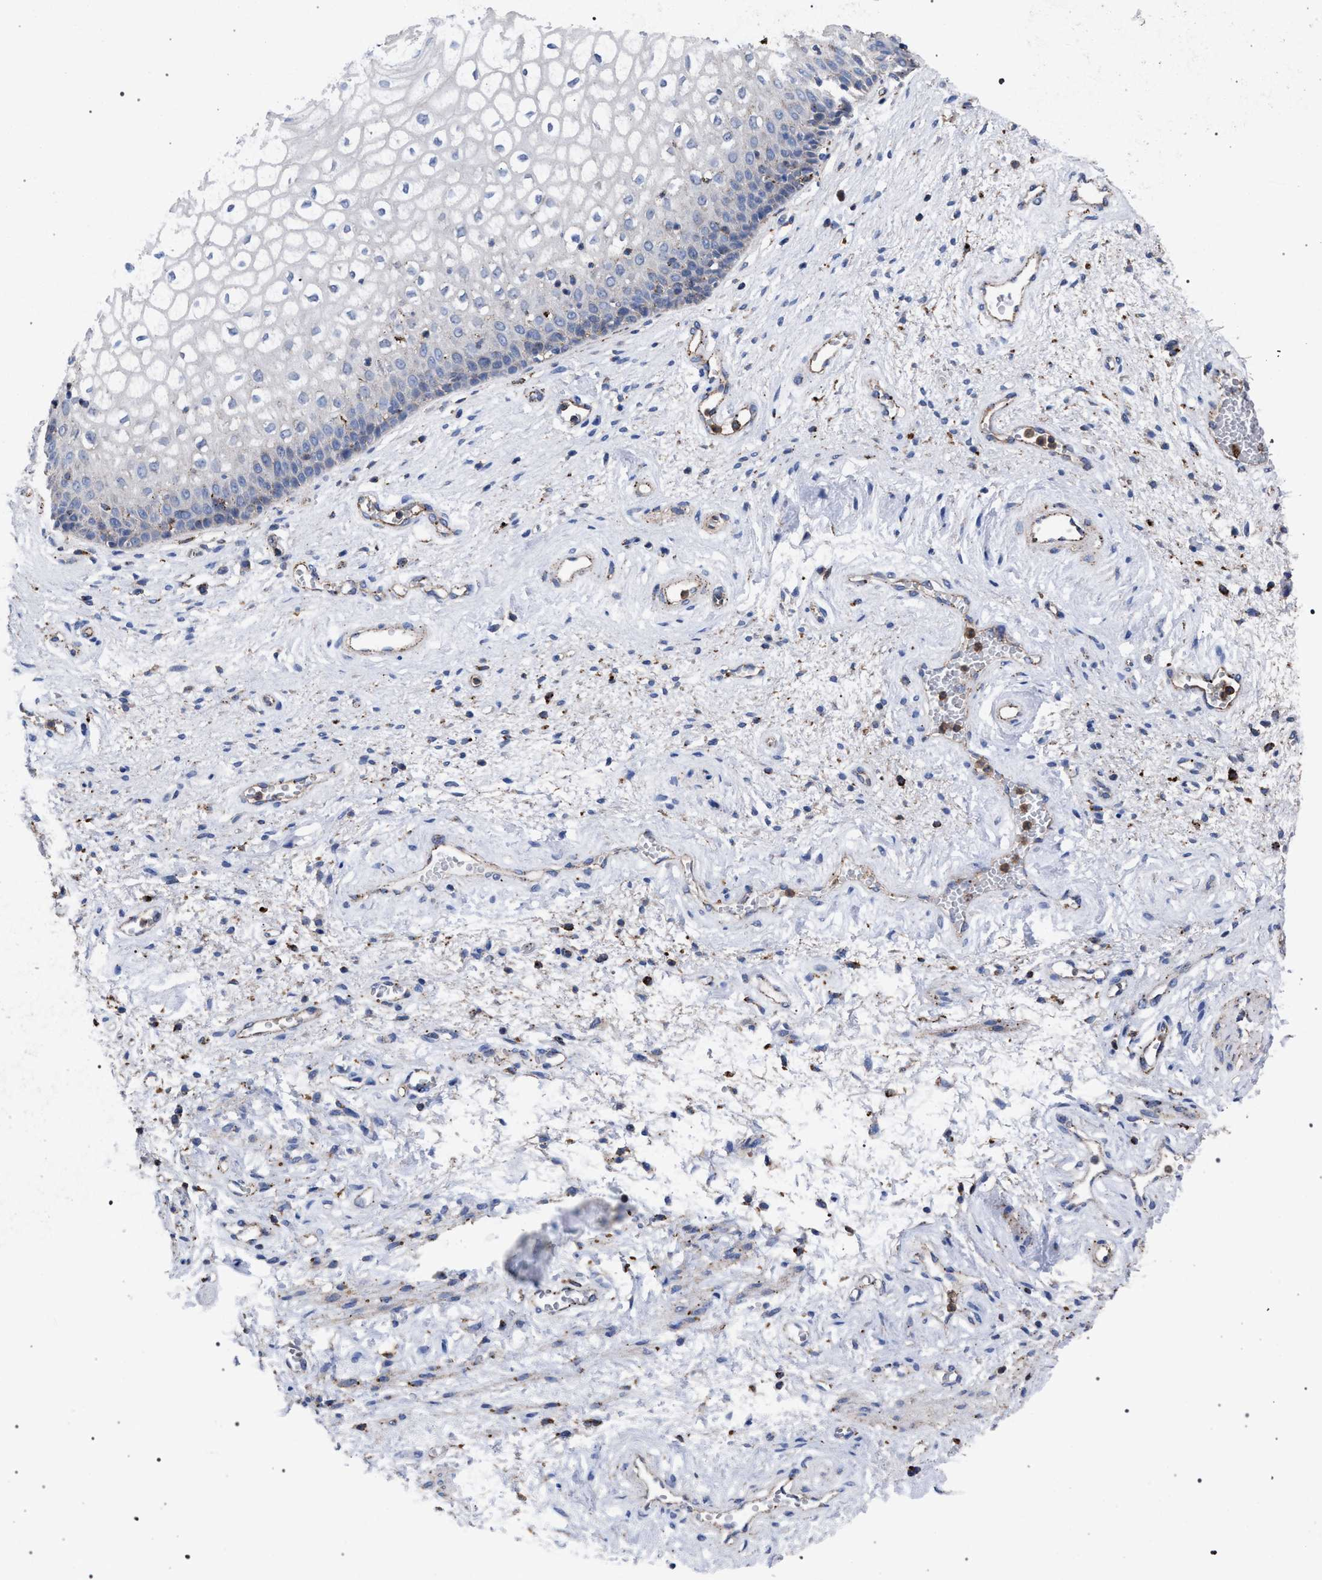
{"staining": {"intensity": "weak", "quantity": "<25%", "location": "cytoplasmic/membranous"}, "tissue": "vagina", "cell_type": "Squamous epithelial cells", "image_type": "normal", "snomed": [{"axis": "morphology", "description": "Normal tissue, NOS"}, {"axis": "topography", "description": "Vagina"}], "caption": "Immunohistochemistry (IHC) micrograph of unremarkable vagina stained for a protein (brown), which displays no staining in squamous epithelial cells.", "gene": "PPT1", "patient": {"sex": "female", "age": 34}}